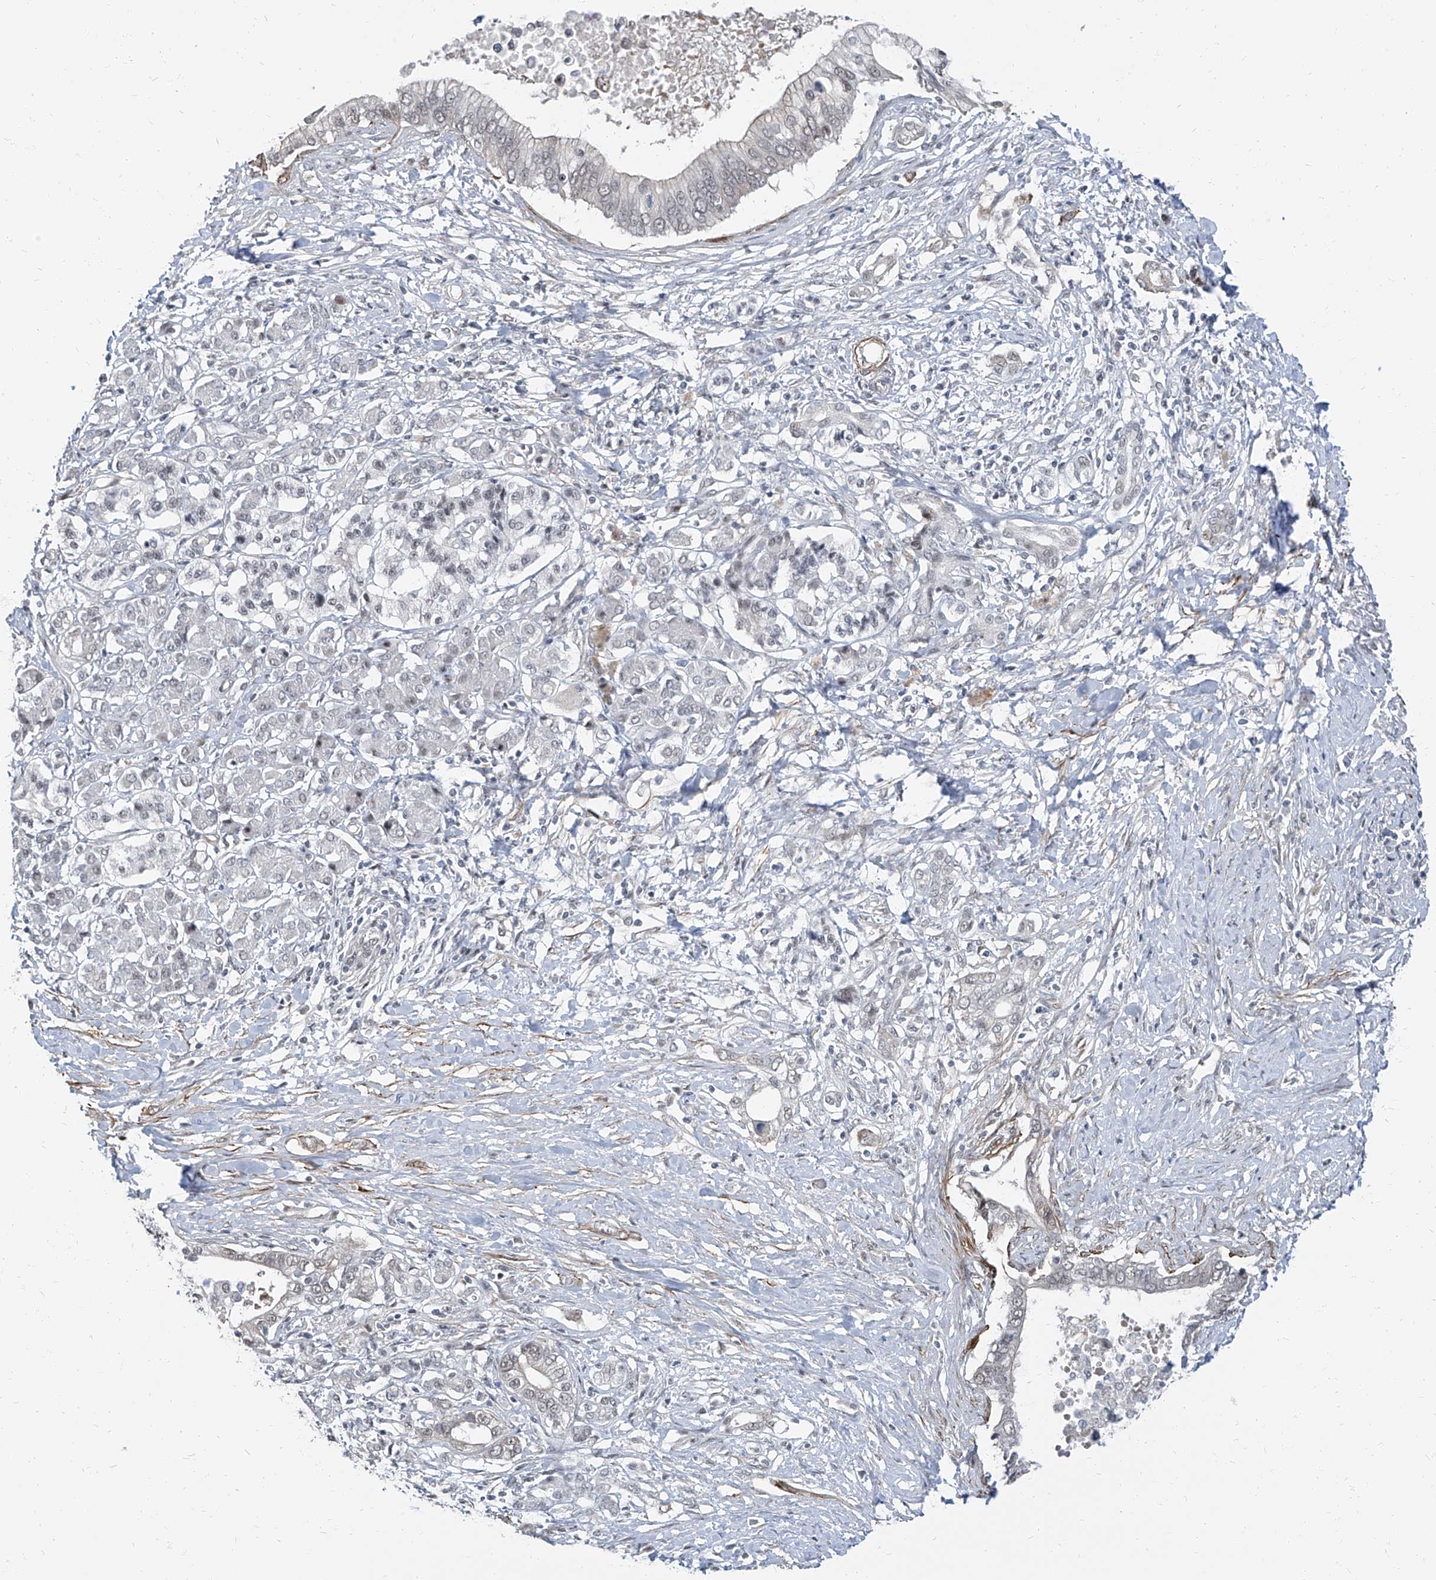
{"staining": {"intensity": "negative", "quantity": "none", "location": "none"}, "tissue": "pancreatic cancer", "cell_type": "Tumor cells", "image_type": "cancer", "snomed": [{"axis": "morphology", "description": "Normal tissue, NOS"}, {"axis": "morphology", "description": "Adenocarcinoma, NOS"}, {"axis": "topography", "description": "Pancreas"}, {"axis": "topography", "description": "Peripheral nerve tissue"}], "caption": "An IHC image of pancreatic cancer is shown. There is no staining in tumor cells of pancreatic cancer.", "gene": "TXLNB", "patient": {"sex": "male", "age": 59}}